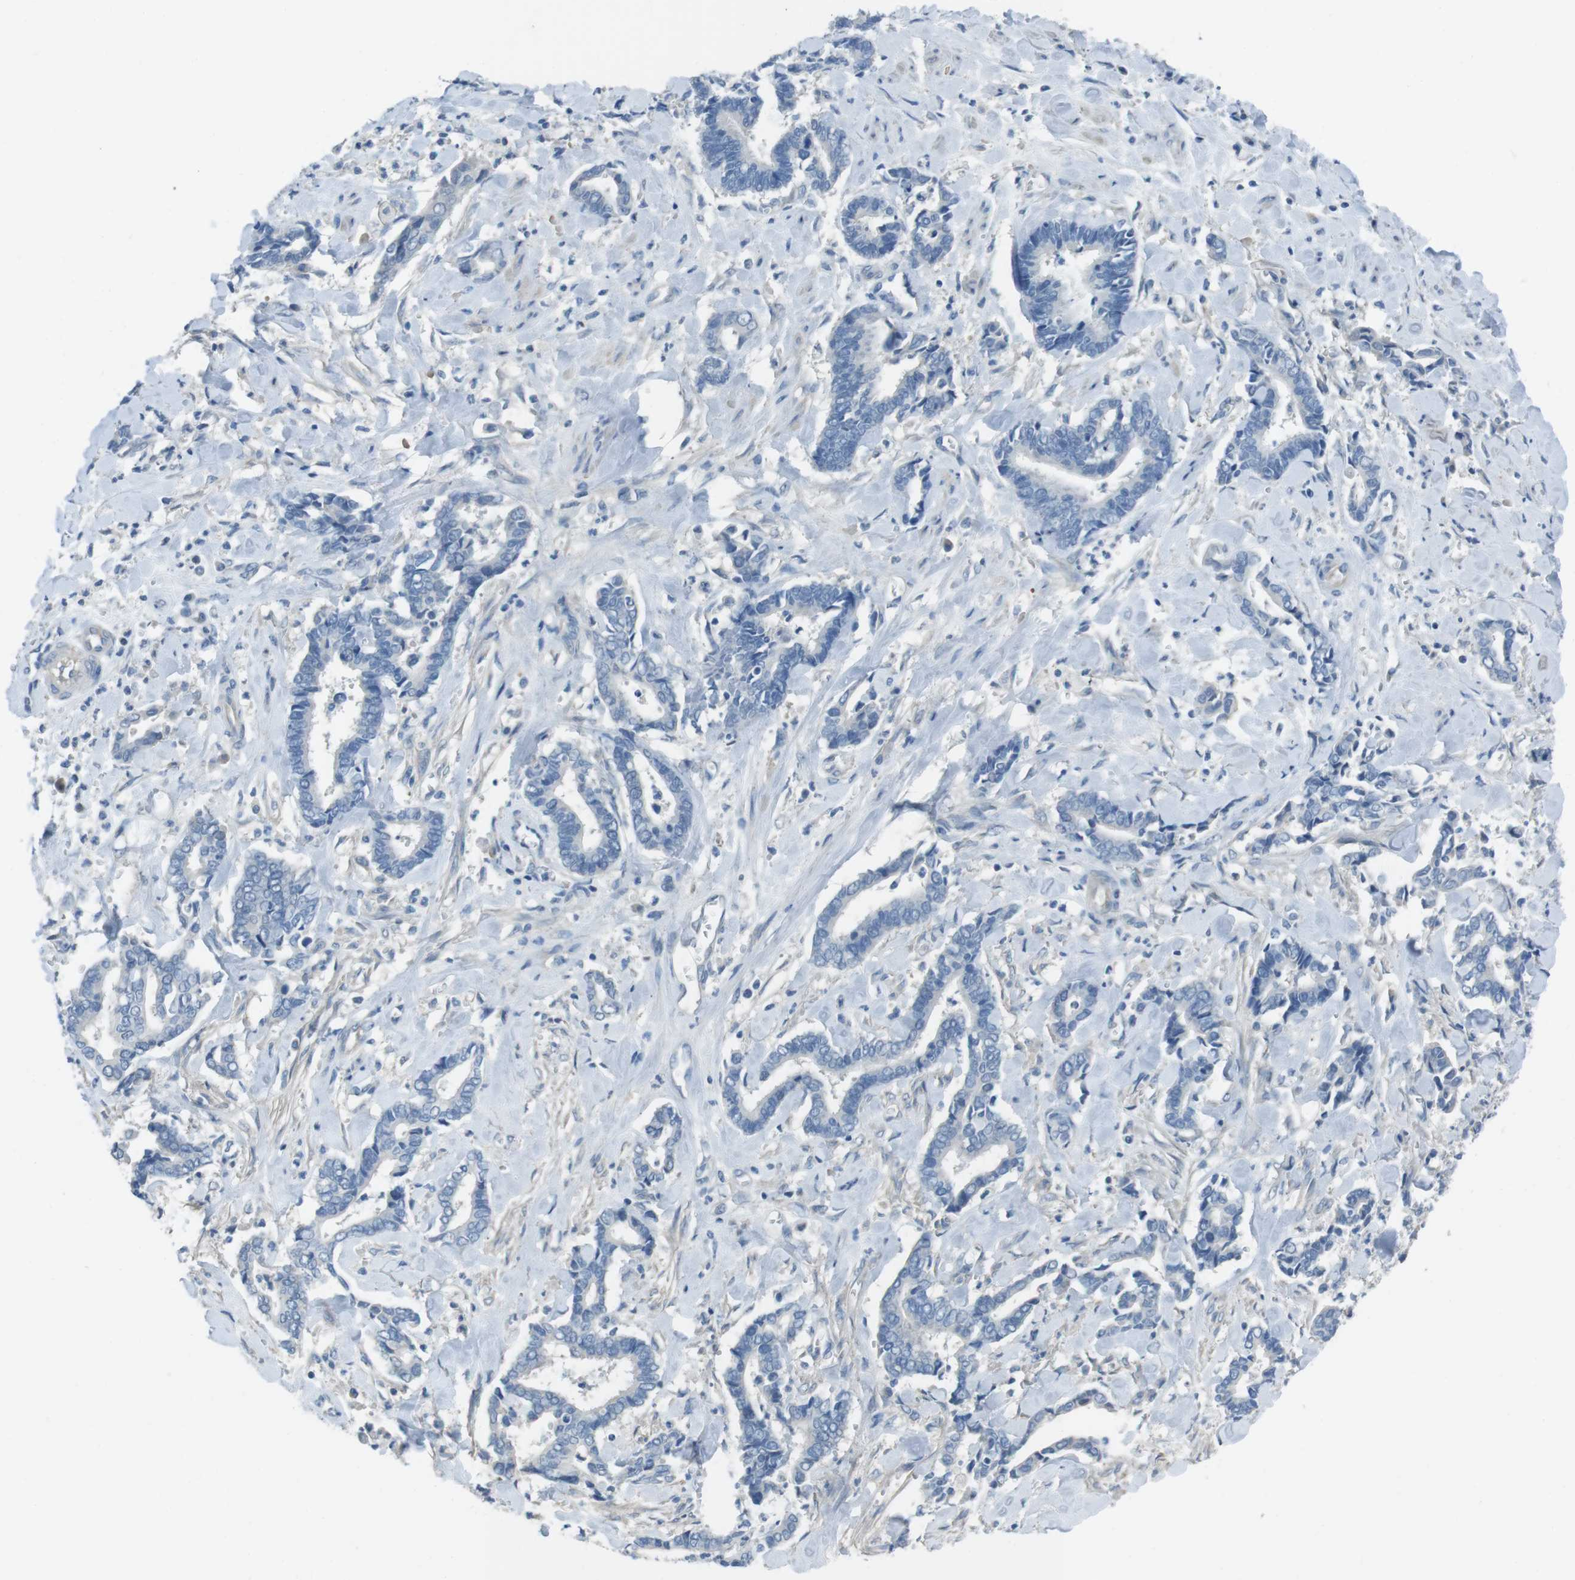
{"staining": {"intensity": "negative", "quantity": "none", "location": "none"}, "tissue": "cervical cancer", "cell_type": "Tumor cells", "image_type": "cancer", "snomed": [{"axis": "morphology", "description": "Adenocarcinoma, NOS"}, {"axis": "topography", "description": "Cervix"}], "caption": "Immunohistochemistry (IHC) micrograph of neoplastic tissue: adenocarcinoma (cervical) stained with DAB (3,3'-diaminobenzidine) shows no significant protein positivity in tumor cells. Brightfield microscopy of immunohistochemistry (IHC) stained with DAB (3,3'-diaminobenzidine) (brown) and hematoxylin (blue), captured at high magnification.", "gene": "CYP2C8", "patient": {"sex": "female", "age": 44}}